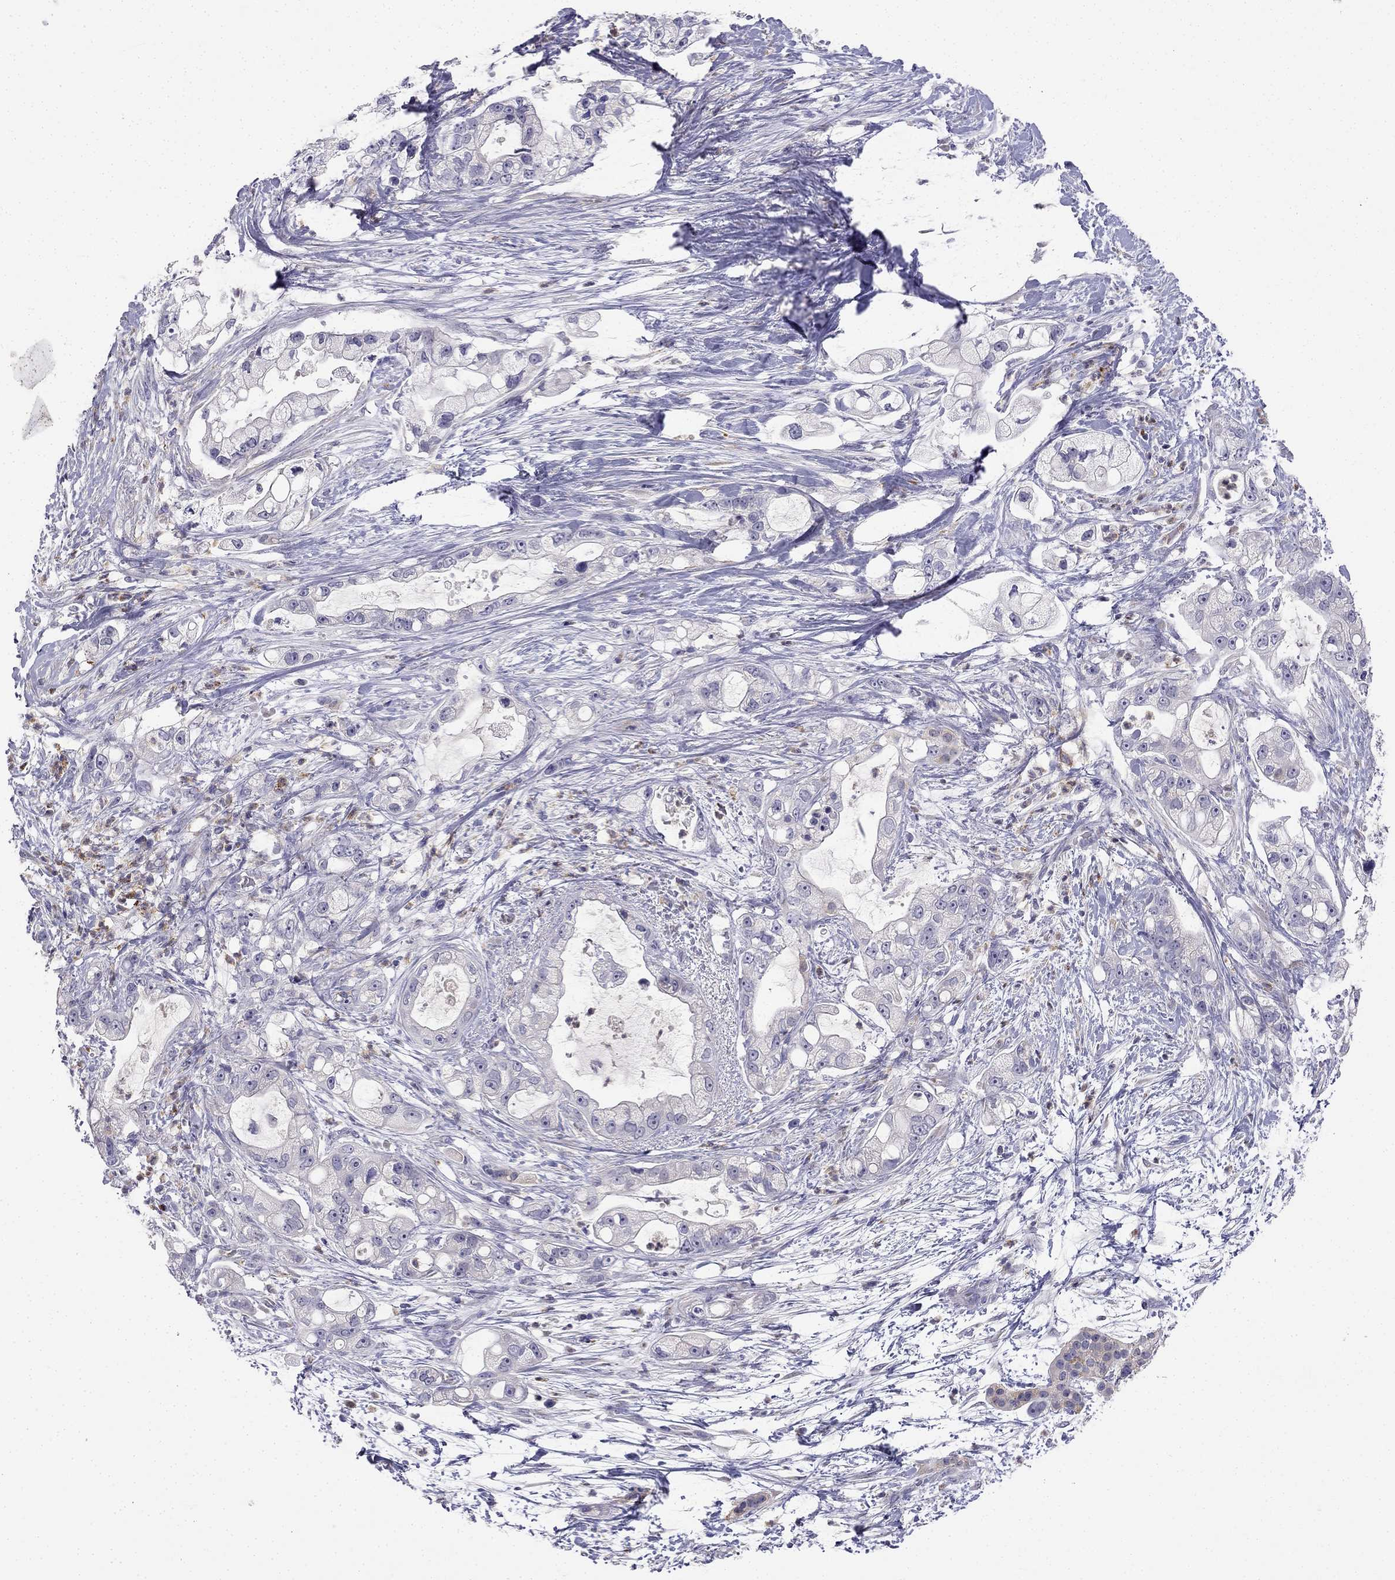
{"staining": {"intensity": "negative", "quantity": "none", "location": "none"}, "tissue": "pancreatic cancer", "cell_type": "Tumor cells", "image_type": "cancer", "snomed": [{"axis": "morphology", "description": "Adenocarcinoma, NOS"}, {"axis": "topography", "description": "Pancreas"}], "caption": "The immunohistochemistry (IHC) micrograph has no significant staining in tumor cells of pancreatic cancer tissue. (DAB (3,3'-diaminobenzidine) immunohistochemistry (IHC) visualized using brightfield microscopy, high magnification).", "gene": "C16orf89", "patient": {"sex": "female", "age": 69}}